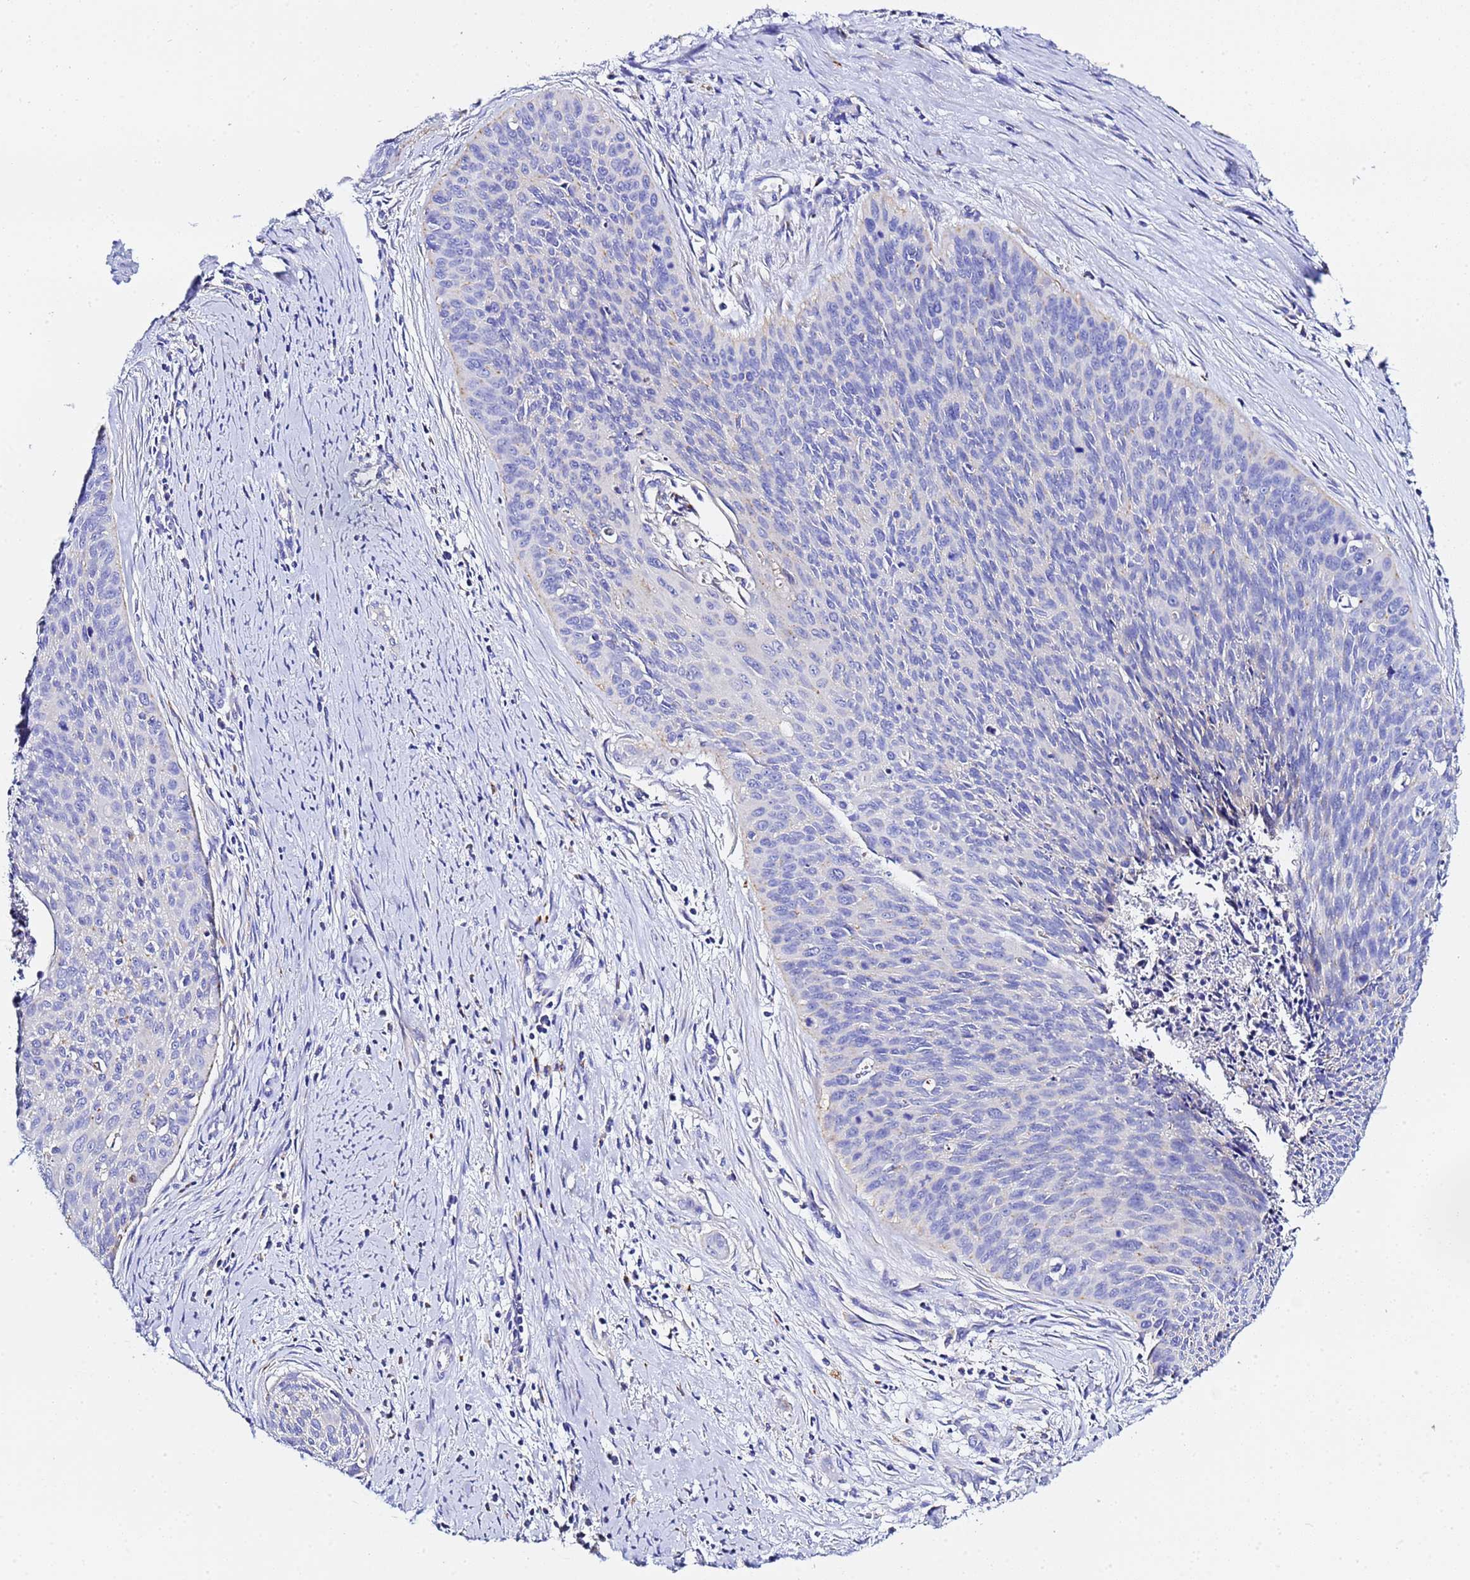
{"staining": {"intensity": "negative", "quantity": "none", "location": "none"}, "tissue": "cervical cancer", "cell_type": "Tumor cells", "image_type": "cancer", "snomed": [{"axis": "morphology", "description": "Squamous cell carcinoma, NOS"}, {"axis": "topography", "description": "Cervix"}], "caption": "Squamous cell carcinoma (cervical) was stained to show a protein in brown. There is no significant positivity in tumor cells.", "gene": "VTI1B", "patient": {"sex": "female", "age": 55}}